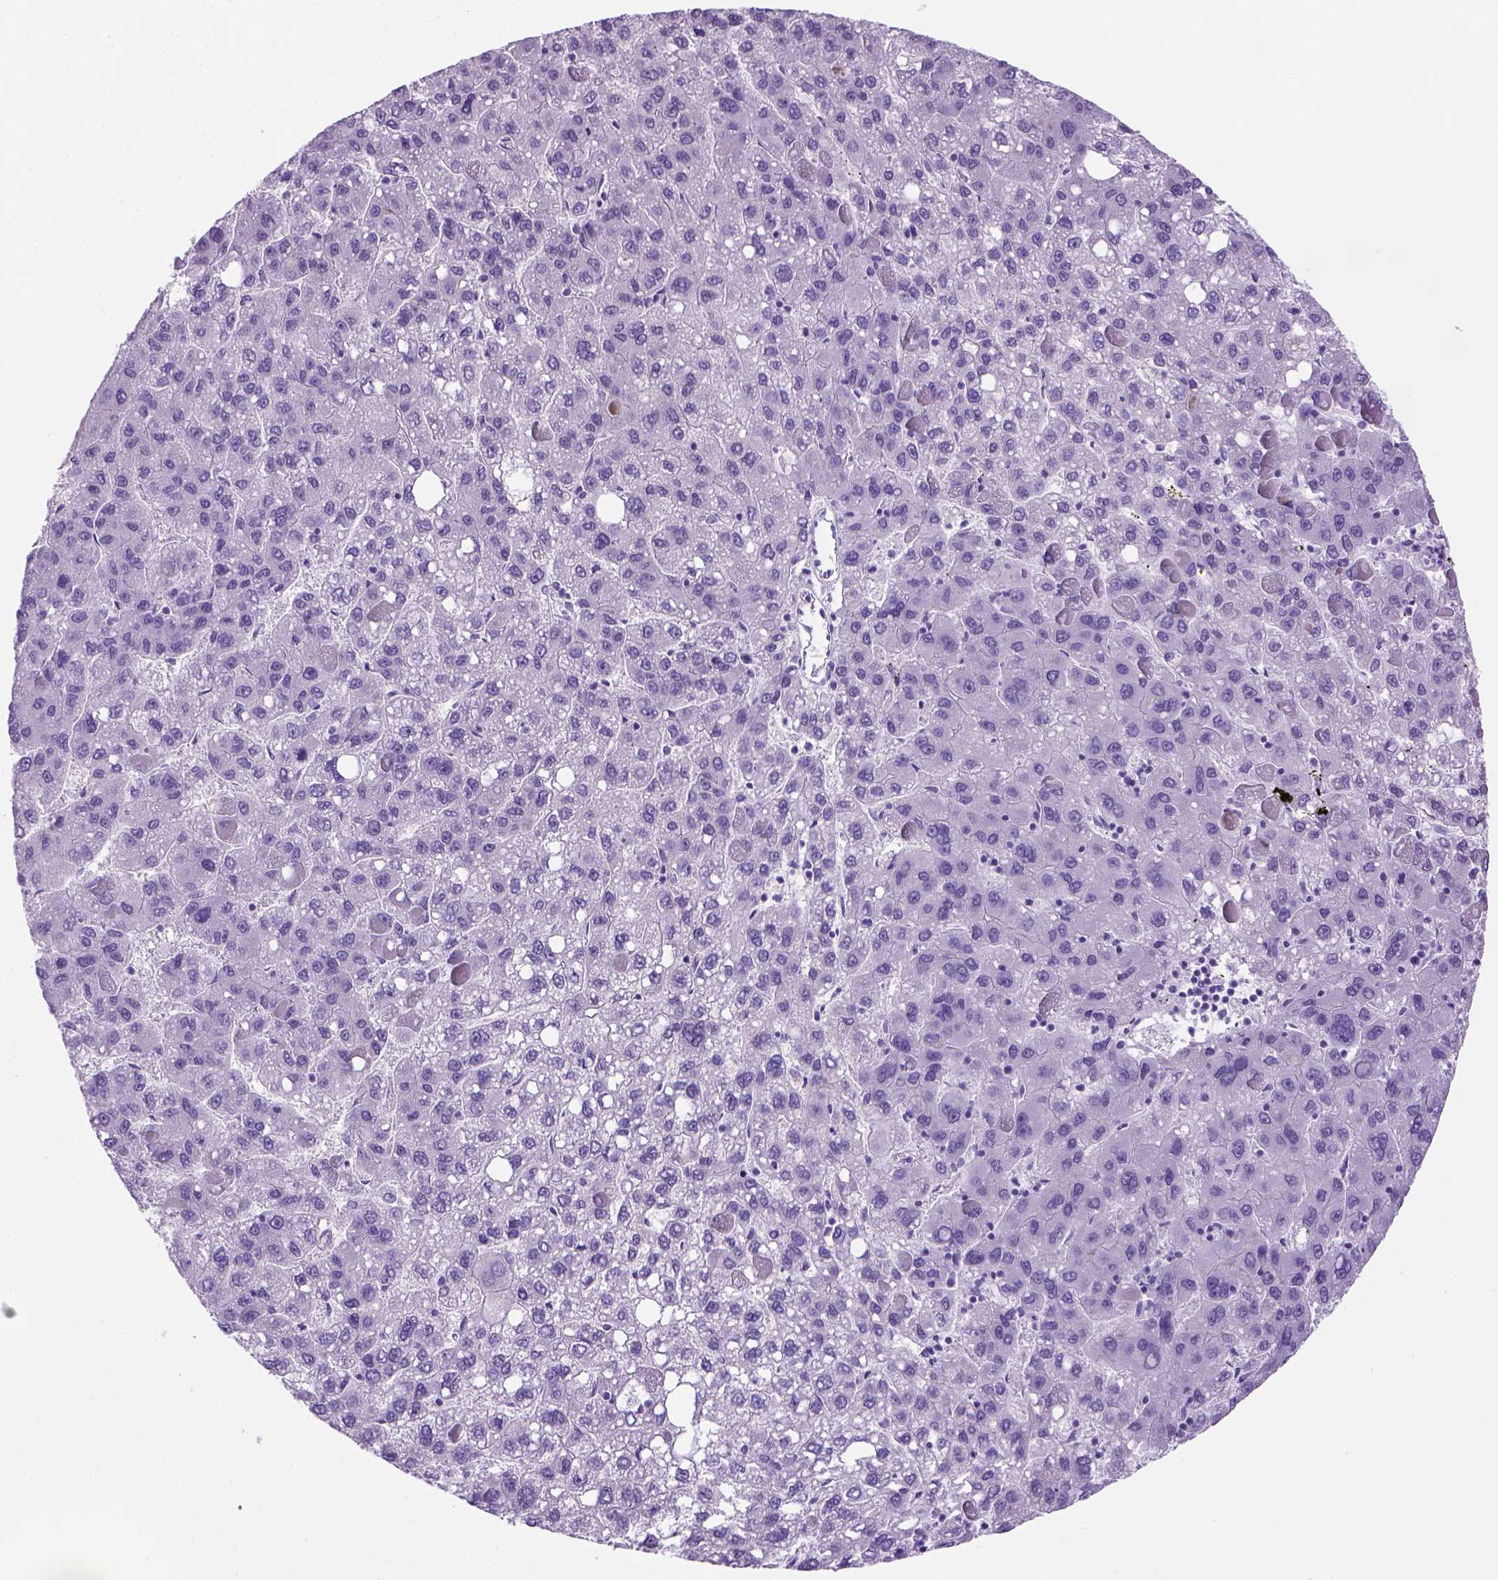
{"staining": {"intensity": "negative", "quantity": "none", "location": "none"}, "tissue": "liver cancer", "cell_type": "Tumor cells", "image_type": "cancer", "snomed": [{"axis": "morphology", "description": "Carcinoma, Hepatocellular, NOS"}, {"axis": "topography", "description": "Liver"}], "caption": "DAB immunohistochemical staining of liver cancer (hepatocellular carcinoma) displays no significant staining in tumor cells.", "gene": "ARHGEF33", "patient": {"sex": "female", "age": 82}}